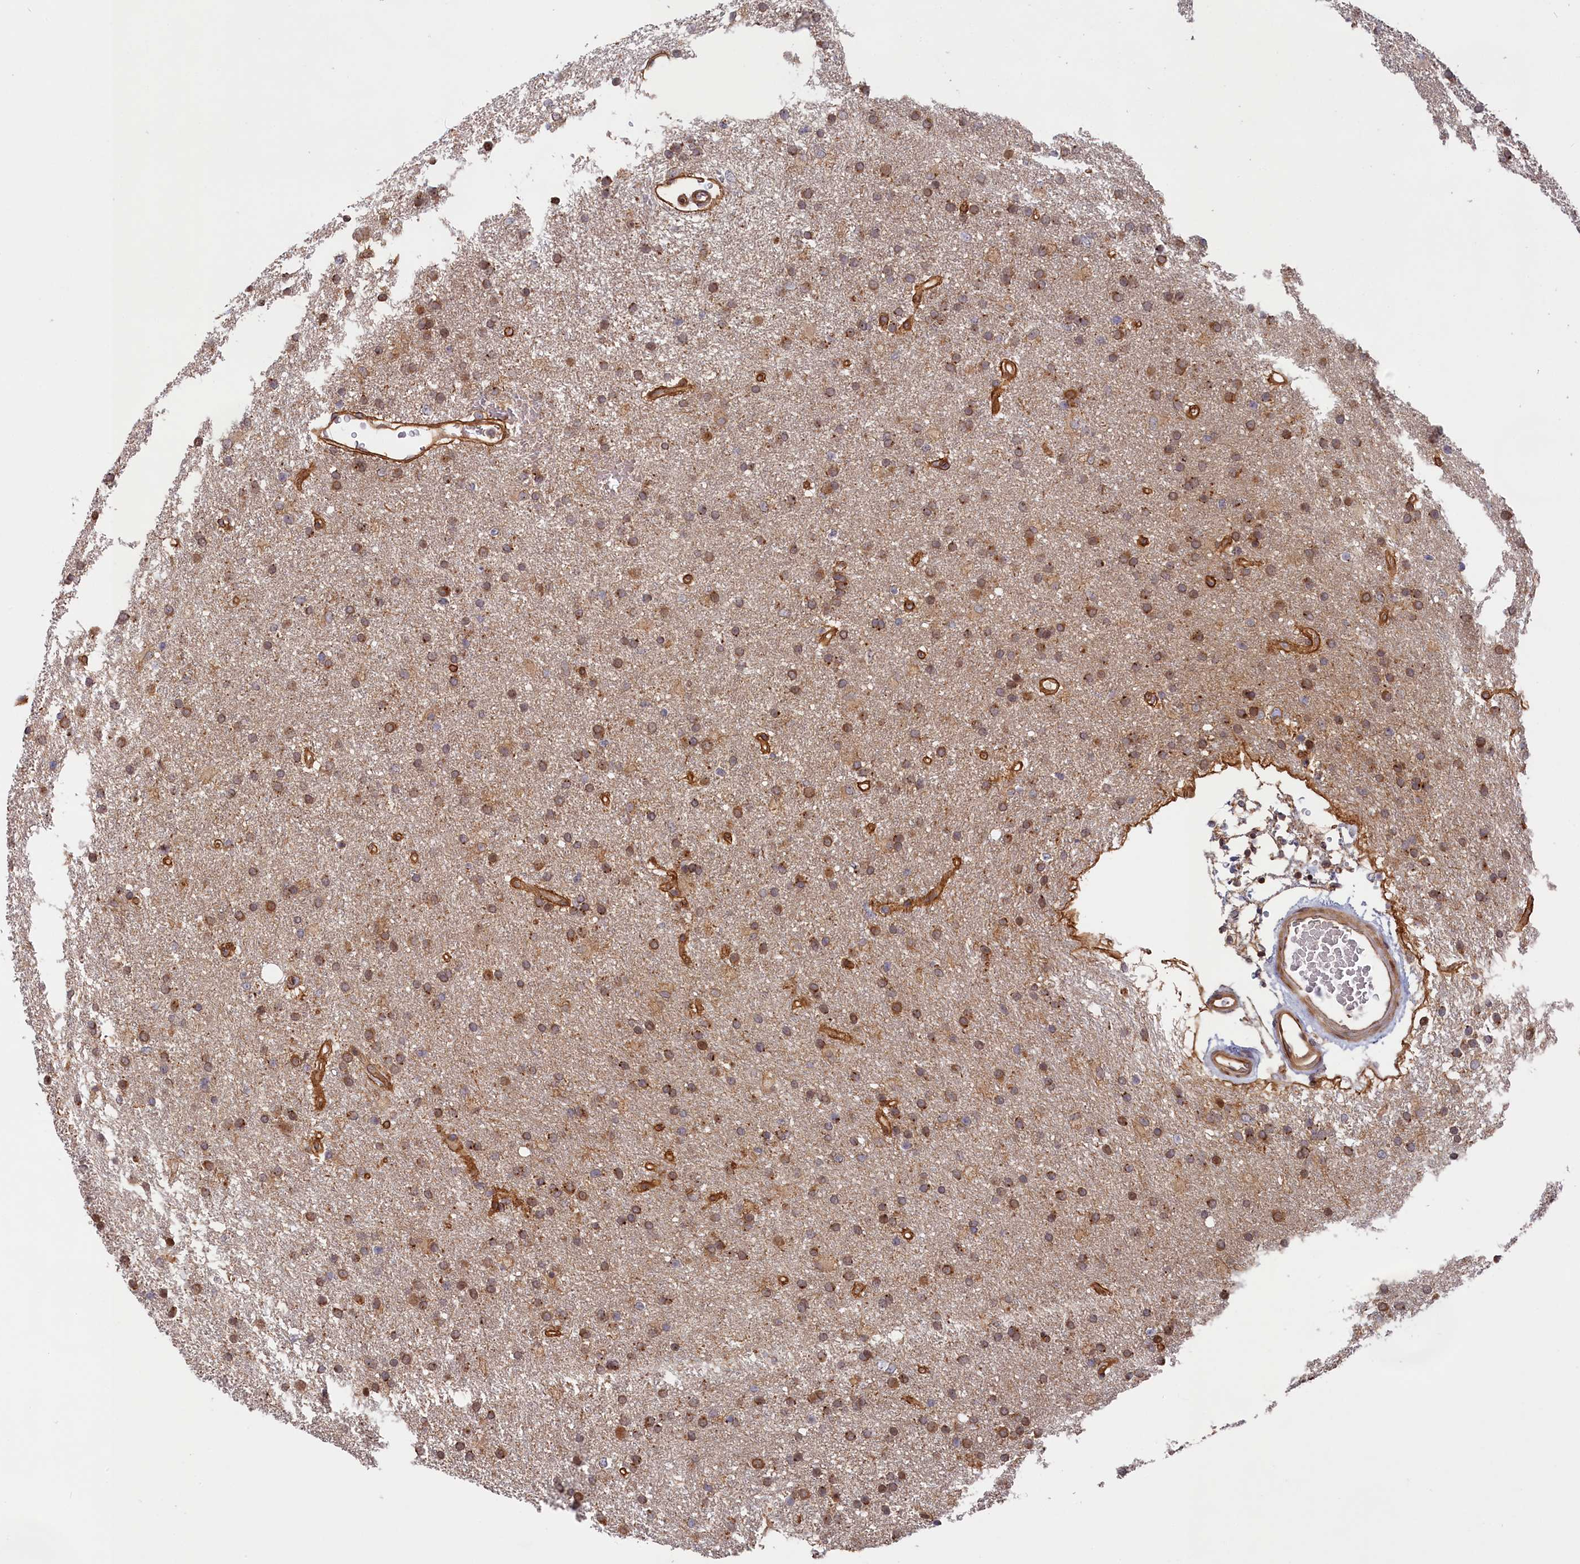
{"staining": {"intensity": "moderate", "quantity": ">75%", "location": "cytoplasmic/membranous"}, "tissue": "glioma", "cell_type": "Tumor cells", "image_type": "cancer", "snomed": [{"axis": "morphology", "description": "Glioma, malignant, High grade"}, {"axis": "topography", "description": "Brain"}], "caption": "Tumor cells demonstrate medium levels of moderate cytoplasmic/membranous staining in approximately >75% of cells in malignant glioma (high-grade).", "gene": "CEP44", "patient": {"sex": "male", "age": 77}}